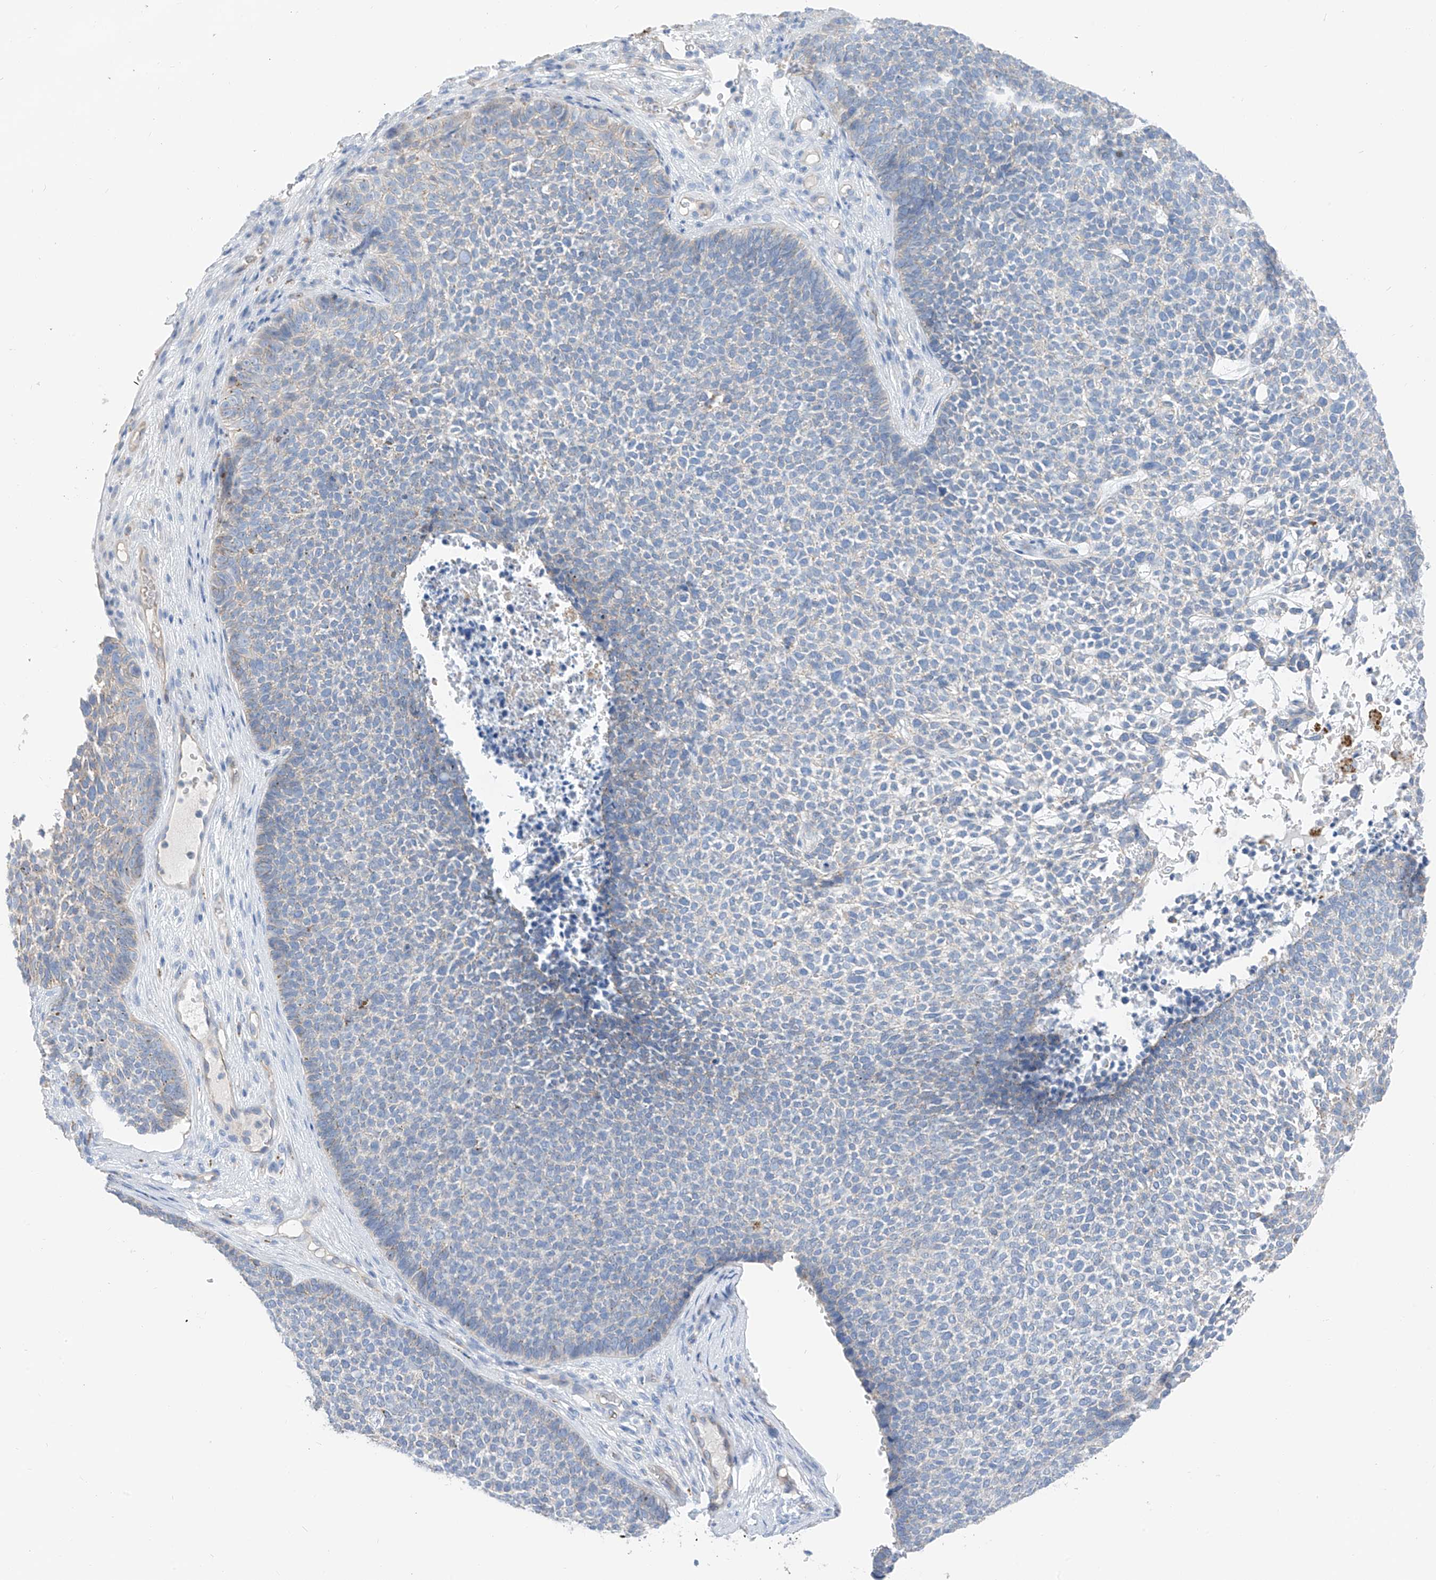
{"staining": {"intensity": "negative", "quantity": "none", "location": "none"}, "tissue": "skin cancer", "cell_type": "Tumor cells", "image_type": "cancer", "snomed": [{"axis": "morphology", "description": "Basal cell carcinoma"}, {"axis": "topography", "description": "Skin"}], "caption": "There is no significant expression in tumor cells of basal cell carcinoma (skin).", "gene": "ITGA9", "patient": {"sex": "female", "age": 84}}